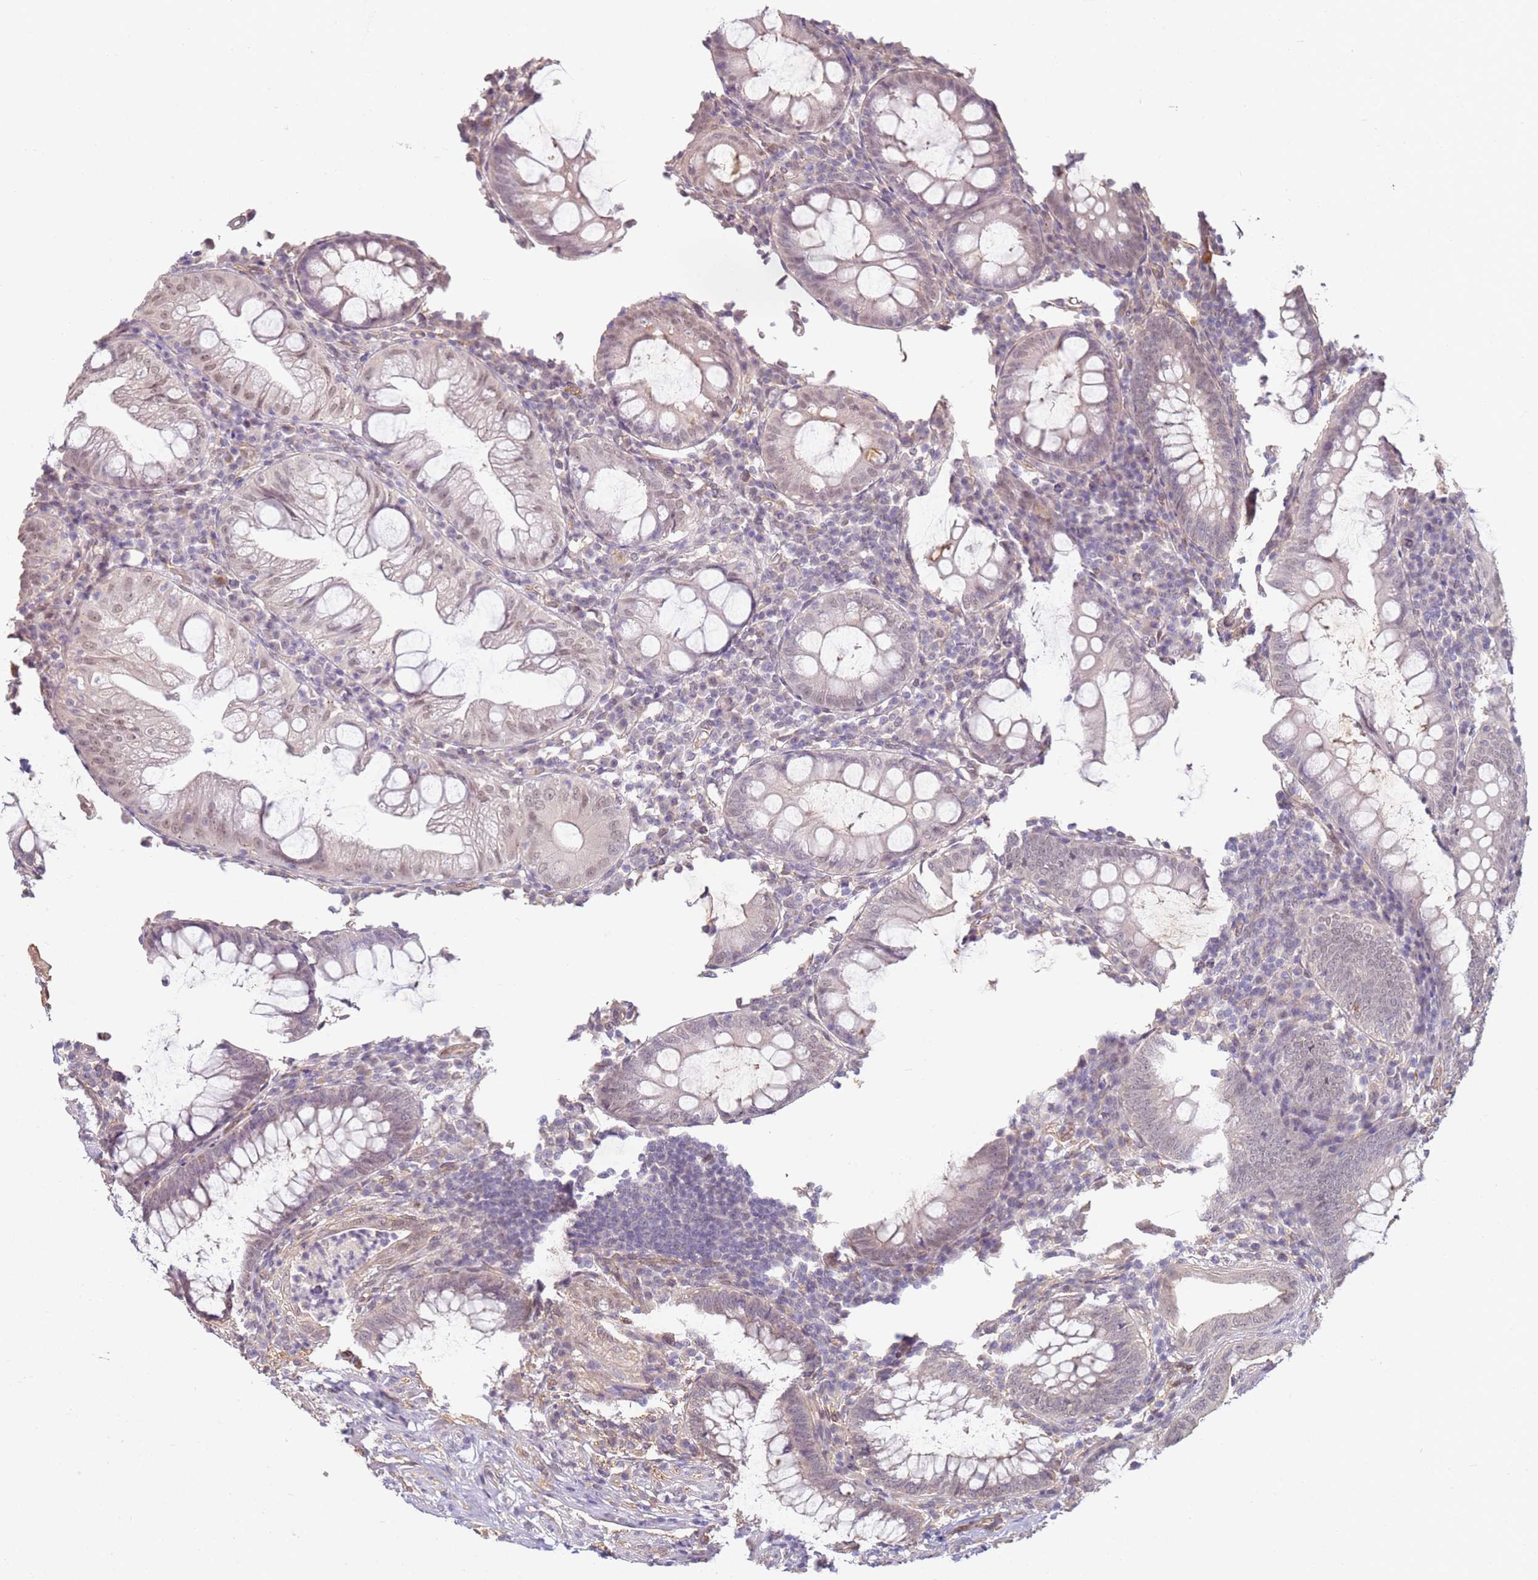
{"staining": {"intensity": "negative", "quantity": "none", "location": "none"}, "tissue": "appendix", "cell_type": "Glandular cells", "image_type": "normal", "snomed": [{"axis": "morphology", "description": "Normal tissue, NOS"}, {"axis": "topography", "description": "Appendix"}], "caption": "A high-resolution micrograph shows immunohistochemistry (IHC) staining of benign appendix, which shows no significant positivity in glandular cells.", "gene": "WDR93", "patient": {"sex": "male", "age": 83}}